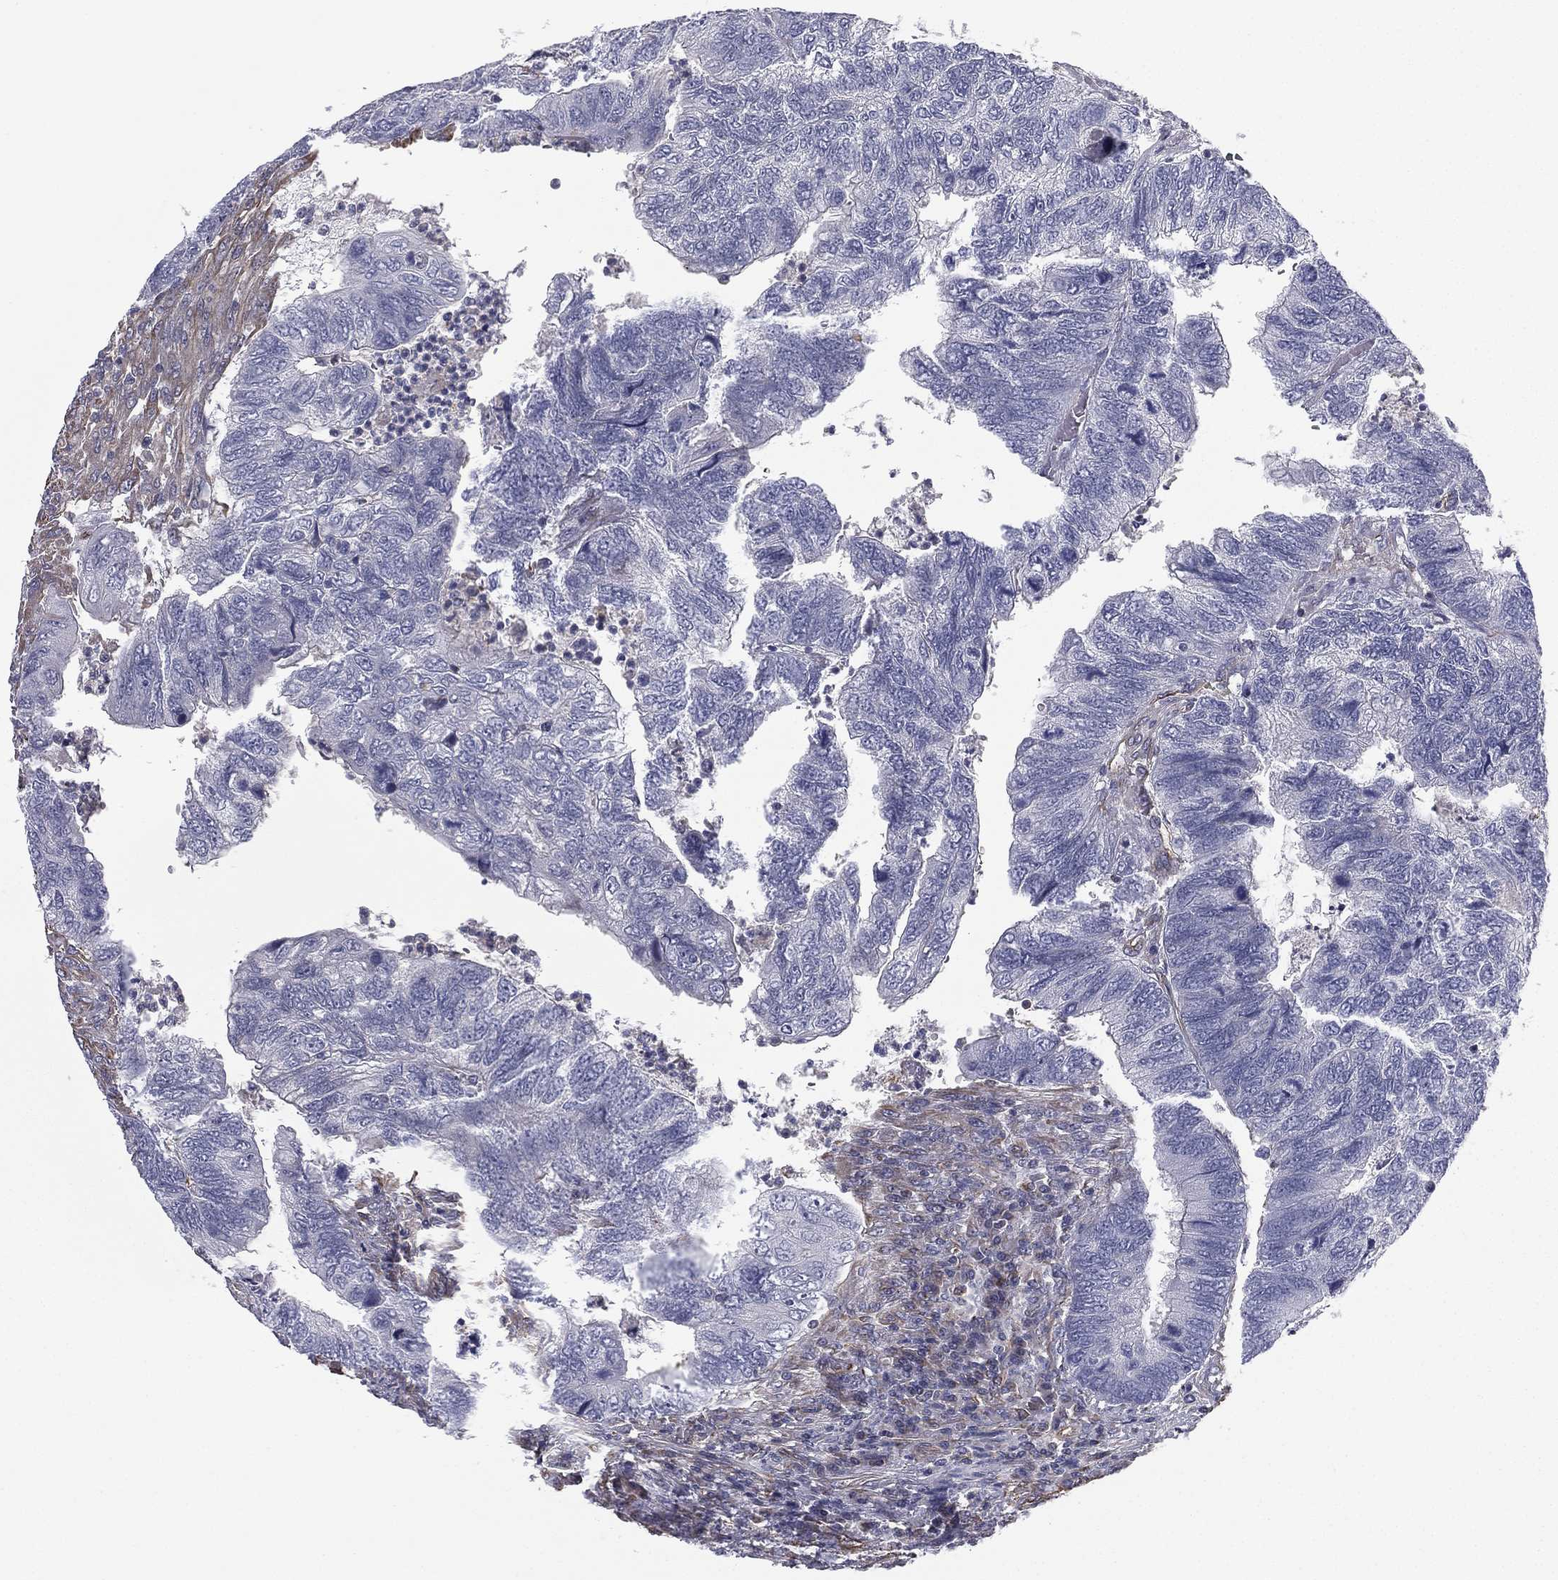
{"staining": {"intensity": "negative", "quantity": "none", "location": "none"}, "tissue": "colorectal cancer", "cell_type": "Tumor cells", "image_type": "cancer", "snomed": [{"axis": "morphology", "description": "Adenocarcinoma, NOS"}, {"axis": "topography", "description": "Colon"}], "caption": "Immunohistochemistry (IHC) of human colorectal cancer reveals no staining in tumor cells. (DAB immunohistochemistry (IHC) visualized using brightfield microscopy, high magnification).", "gene": "SCUBE1", "patient": {"sex": "female", "age": 67}}